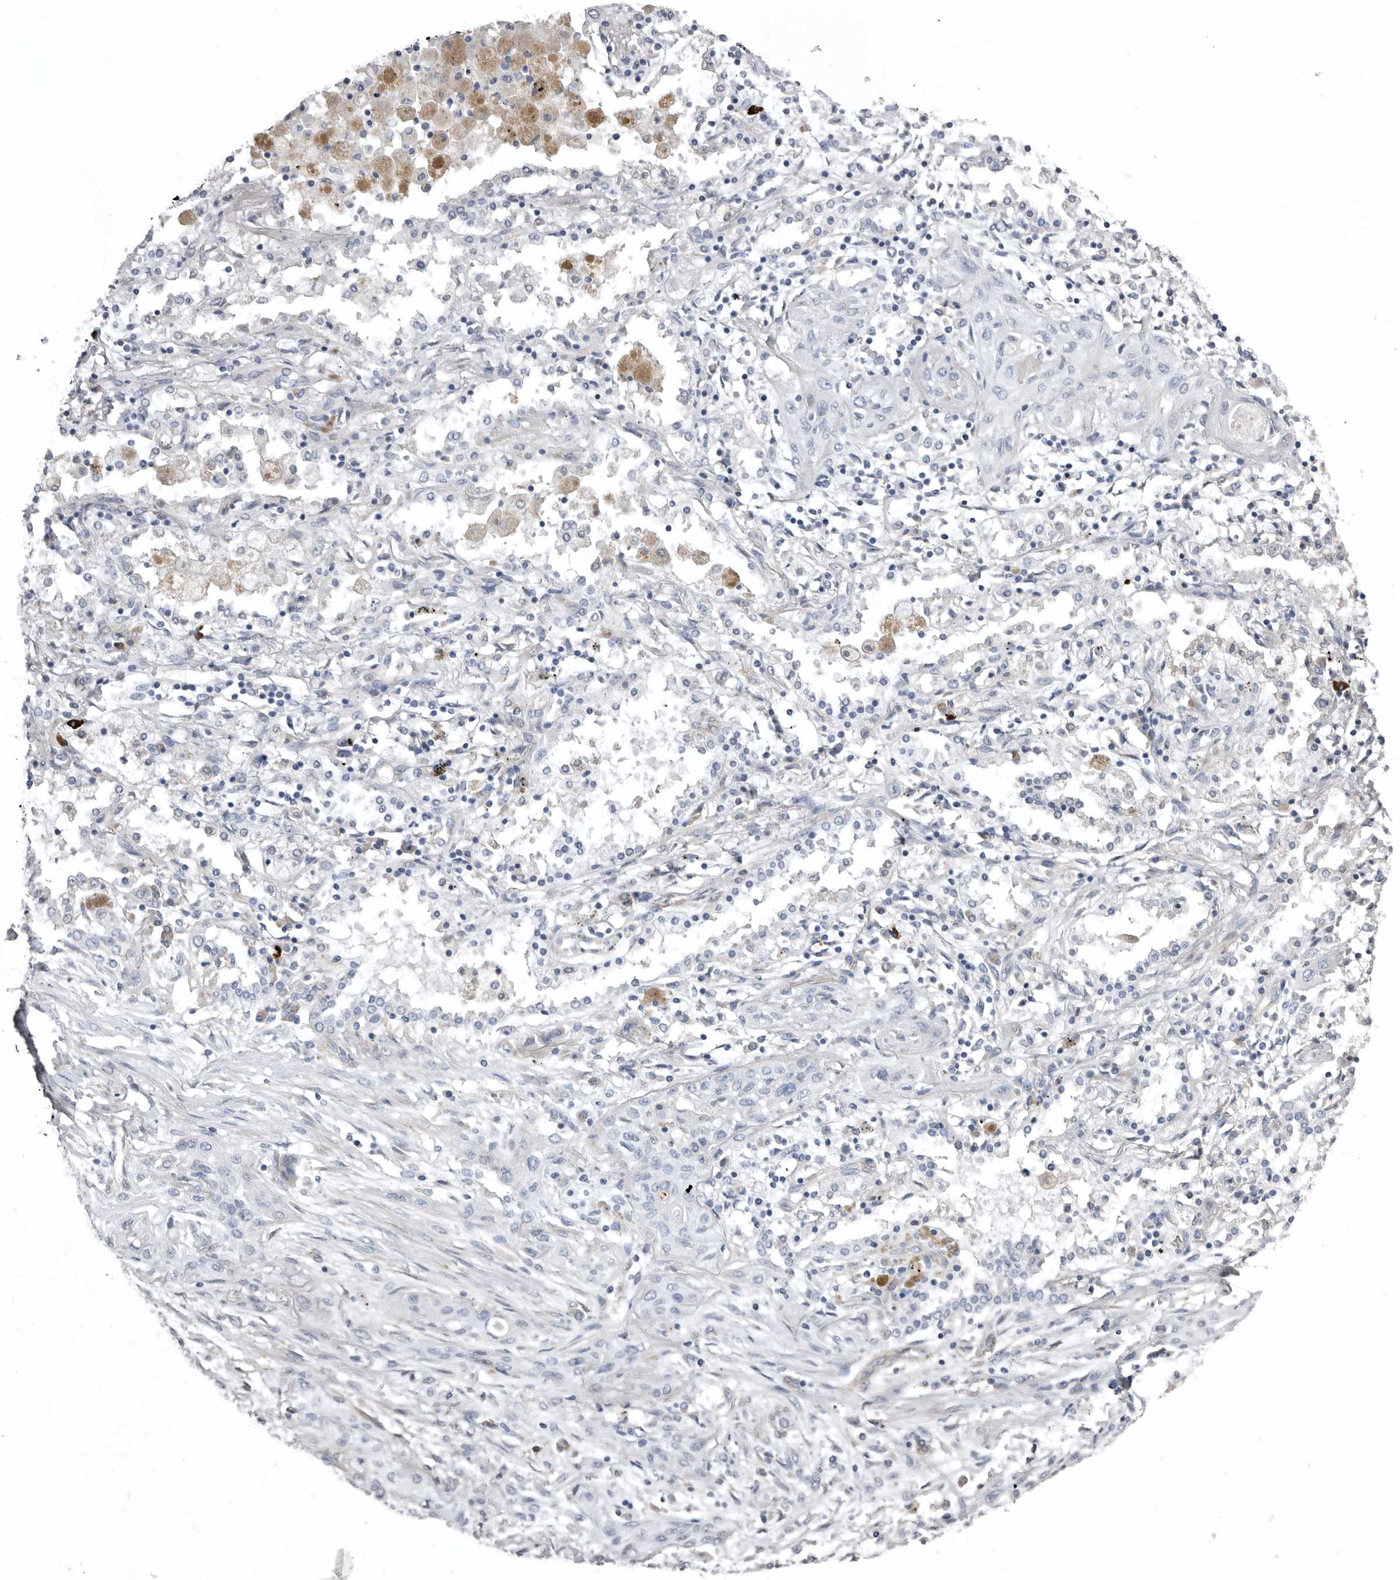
{"staining": {"intensity": "negative", "quantity": "none", "location": "none"}, "tissue": "lung cancer", "cell_type": "Tumor cells", "image_type": "cancer", "snomed": [{"axis": "morphology", "description": "Squamous cell carcinoma, NOS"}, {"axis": "topography", "description": "Lung"}], "caption": "Lung squamous cell carcinoma was stained to show a protein in brown. There is no significant positivity in tumor cells.", "gene": "ZNF114", "patient": {"sex": "female", "age": 47}}